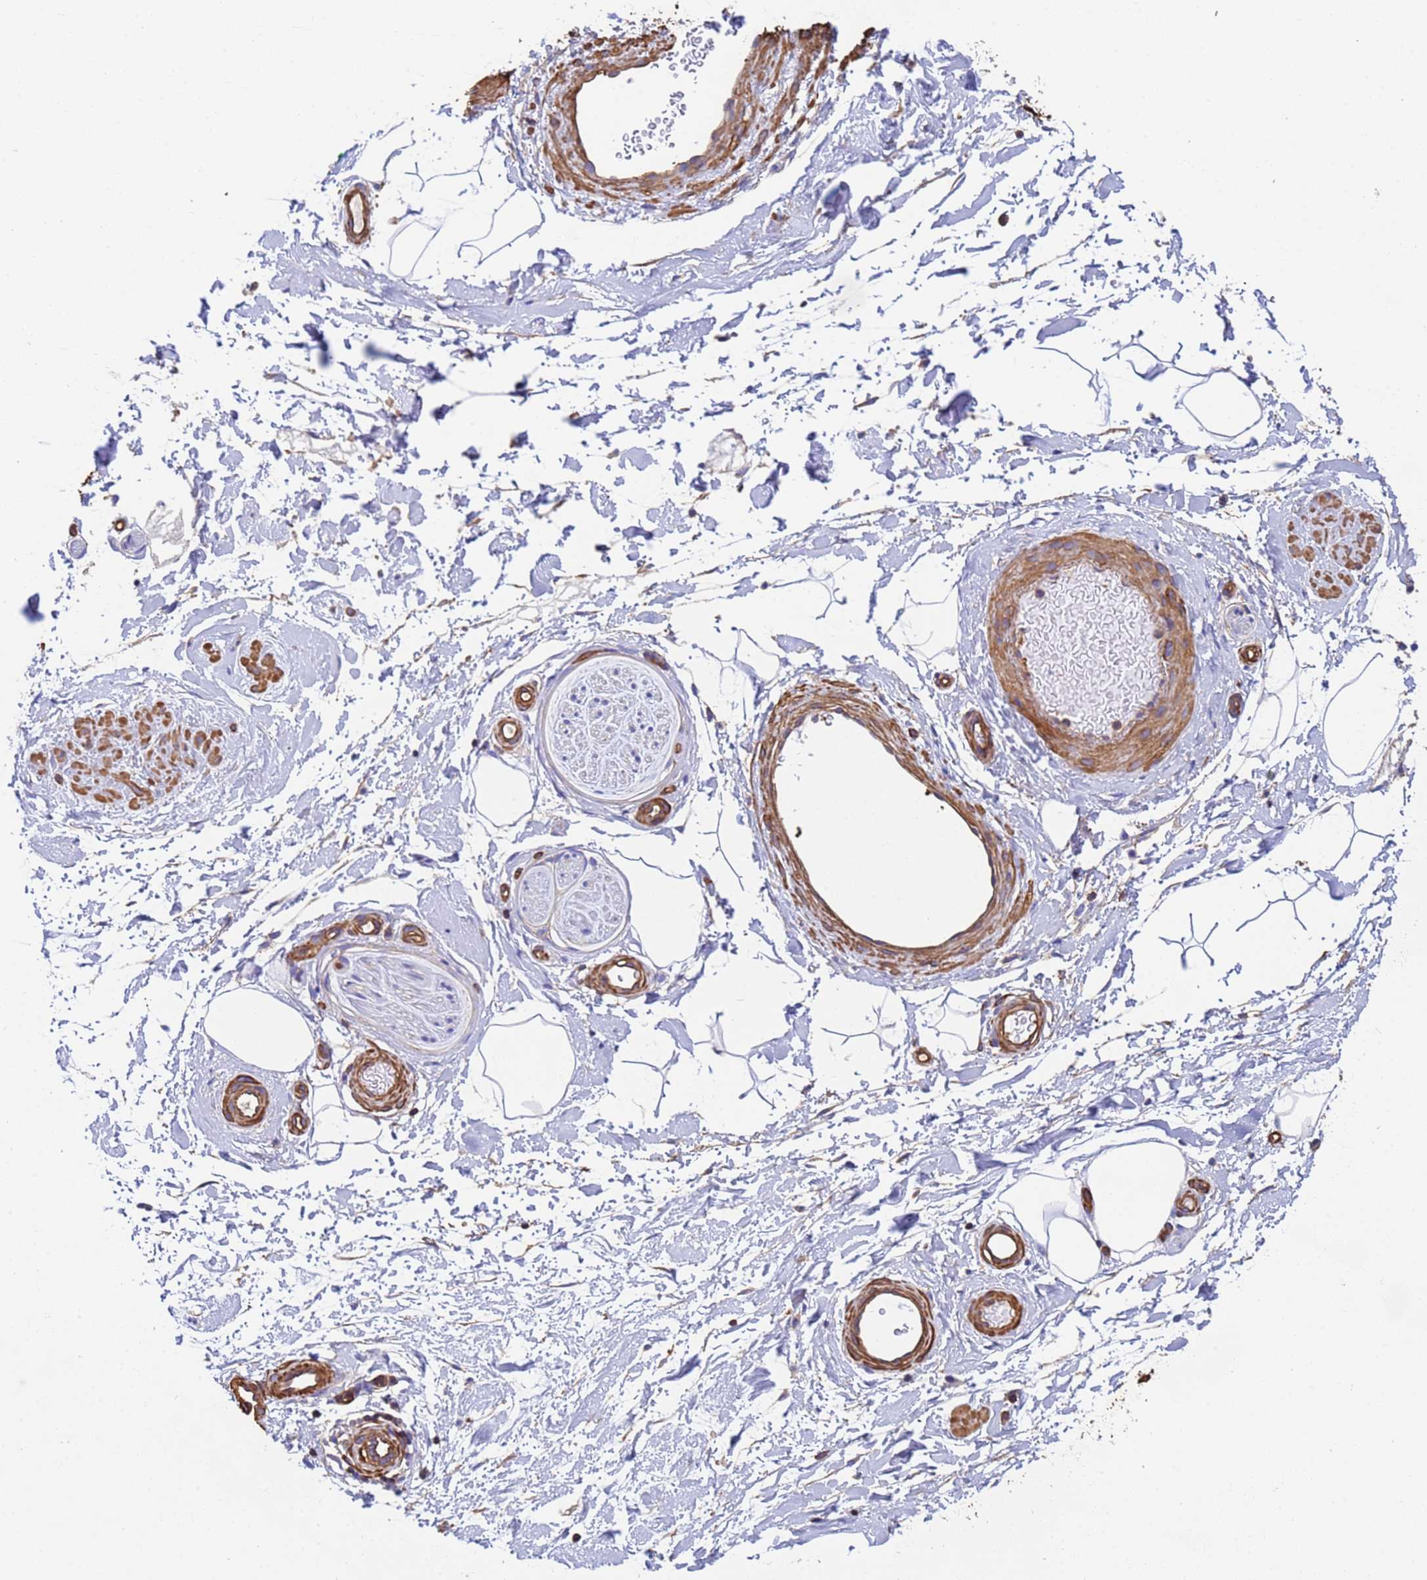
{"staining": {"intensity": "negative", "quantity": "none", "location": "none"}, "tissue": "adipose tissue", "cell_type": "Adipocytes", "image_type": "normal", "snomed": [{"axis": "morphology", "description": "Normal tissue, NOS"}, {"axis": "topography", "description": "Soft tissue"}, {"axis": "topography", "description": "Adipose tissue"}, {"axis": "topography", "description": "Vascular tissue"}, {"axis": "topography", "description": "Peripheral nerve tissue"}], "caption": "High power microscopy histopathology image of an immunohistochemistry histopathology image of normal adipose tissue, revealing no significant positivity in adipocytes. (Immunohistochemistry (ihc), brightfield microscopy, high magnification).", "gene": "MYL12A", "patient": {"sex": "male", "age": 74}}